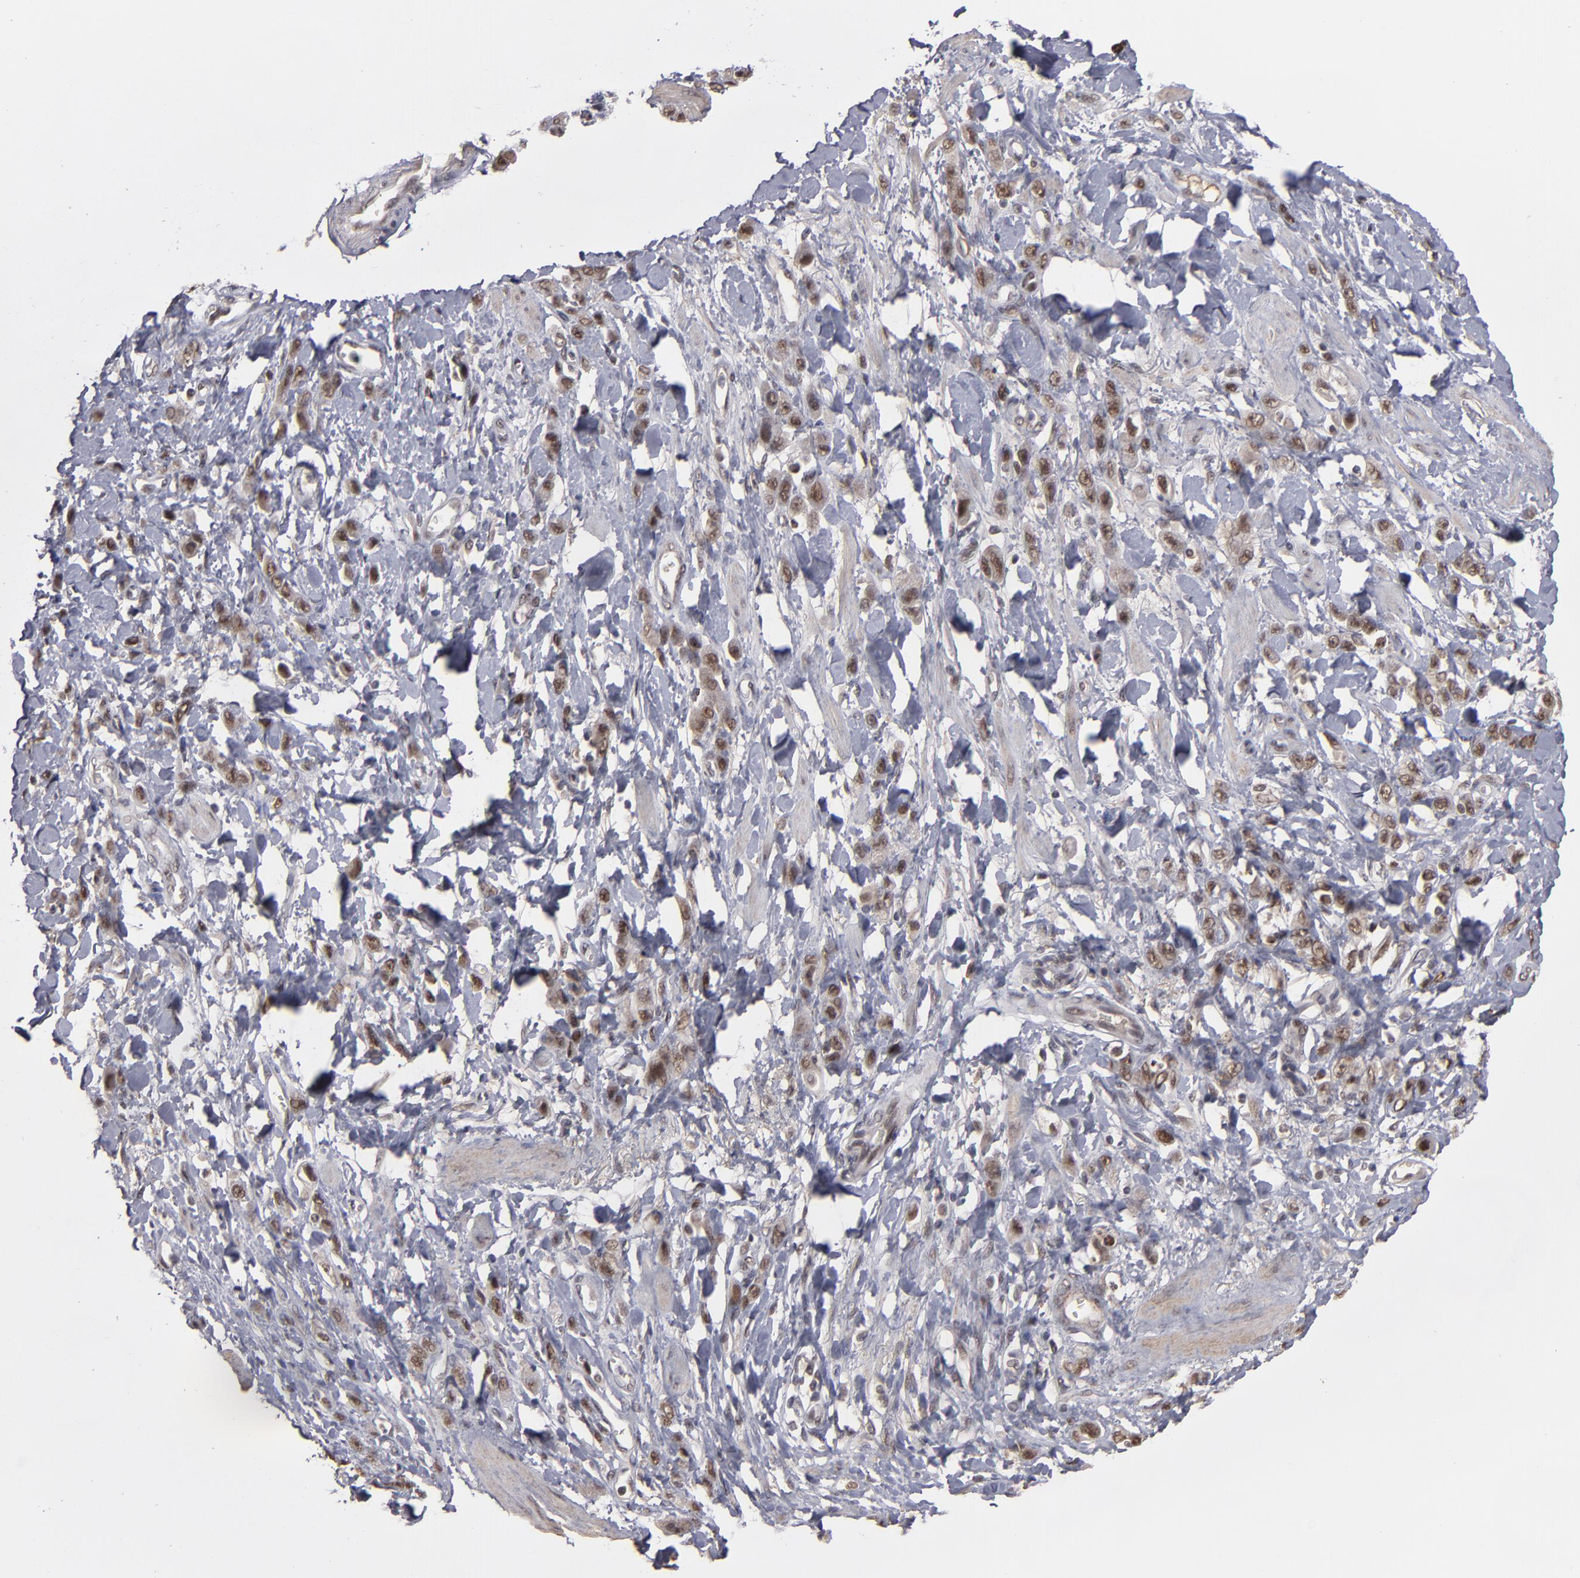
{"staining": {"intensity": "weak", "quantity": ">75%", "location": "nuclear"}, "tissue": "stomach cancer", "cell_type": "Tumor cells", "image_type": "cancer", "snomed": [{"axis": "morphology", "description": "Normal tissue, NOS"}, {"axis": "morphology", "description": "Adenocarcinoma, NOS"}, {"axis": "topography", "description": "Stomach"}], "caption": "IHC photomicrograph of neoplastic tissue: human stomach adenocarcinoma stained using IHC demonstrates low levels of weak protein expression localized specifically in the nuclear of tumor cells, appearing as a nuclear brown color.", "gene": "ZNF234", "patient": {"sex": "male", "age": 82}}